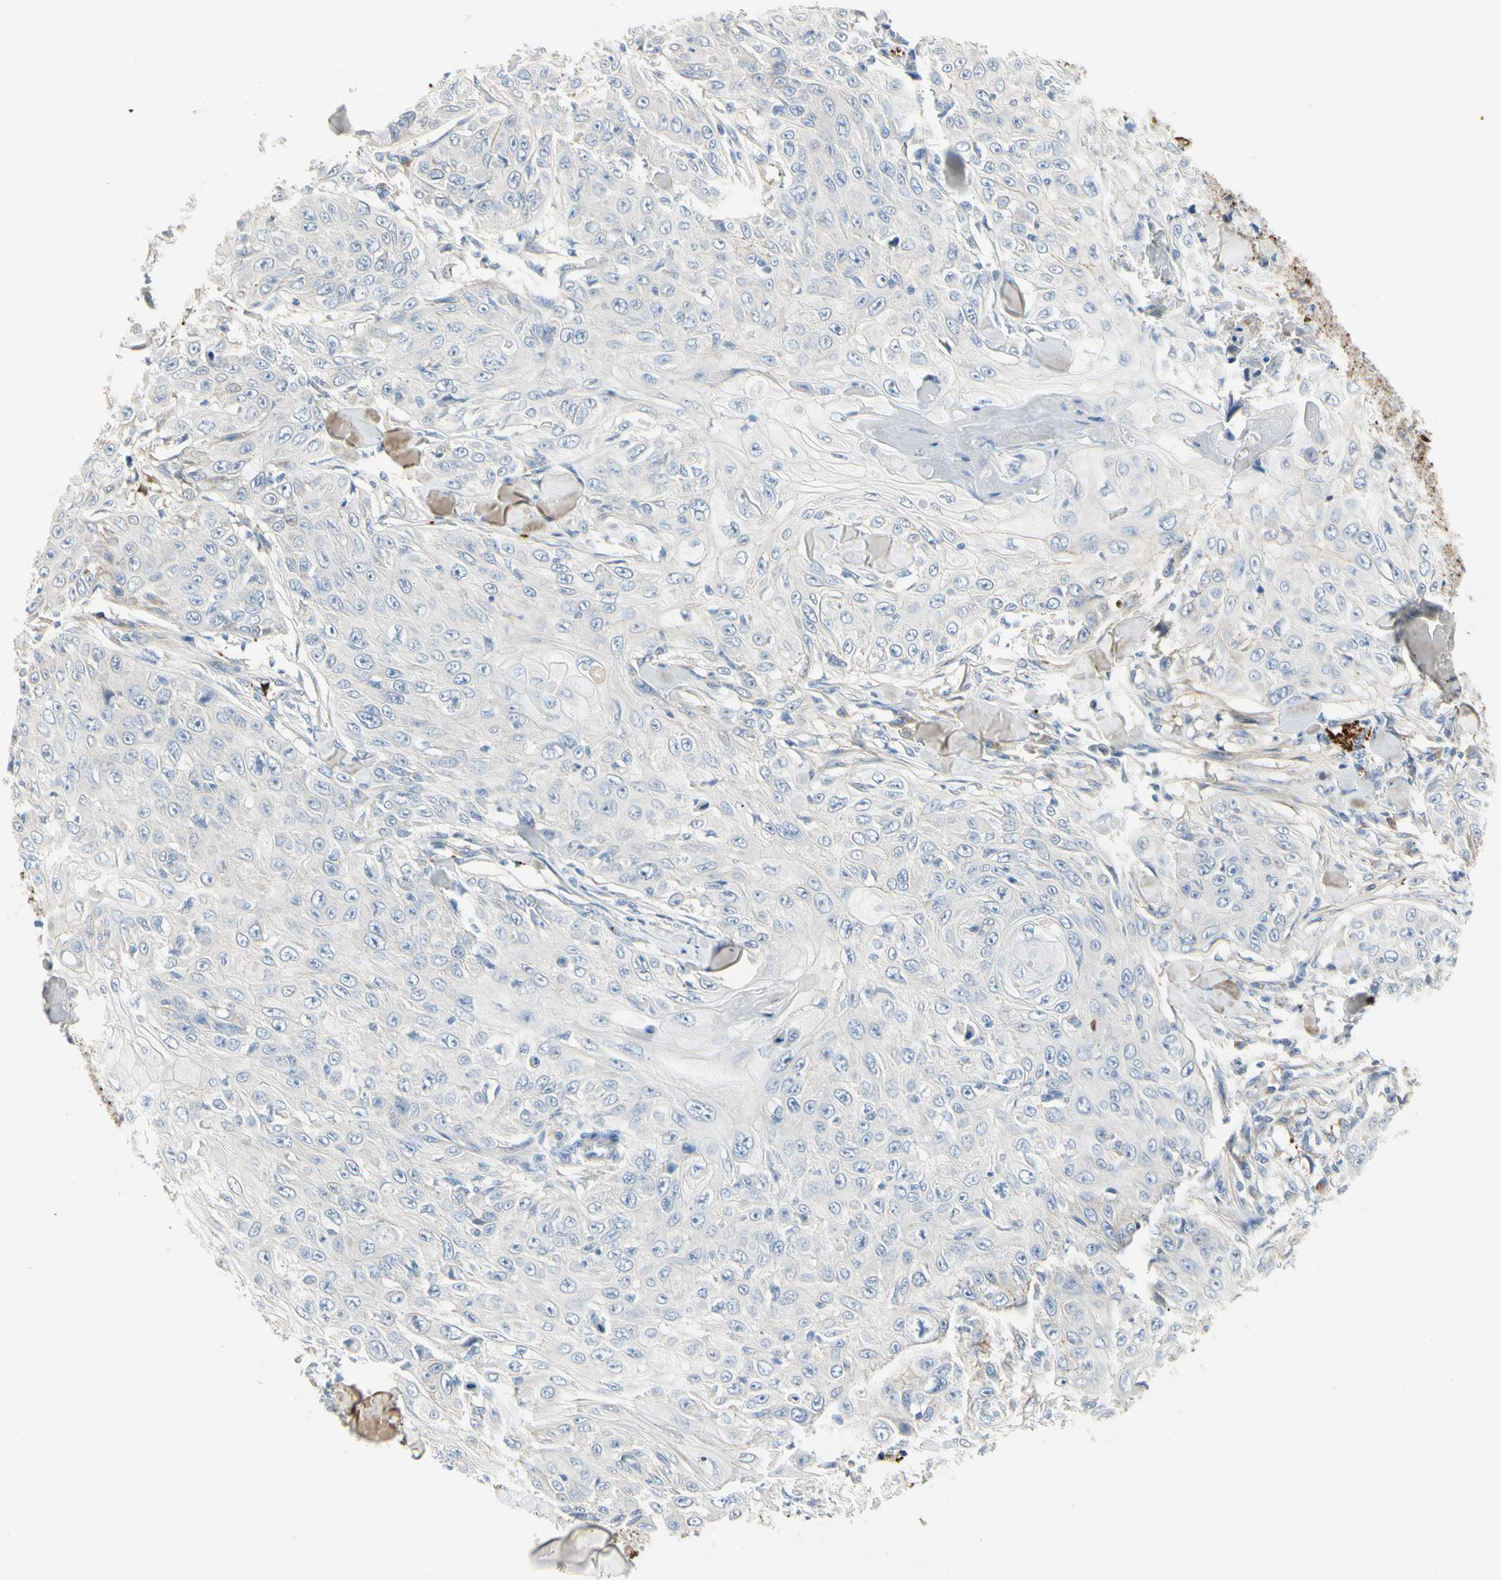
{"staining": {"intensity": "negative", "quantity": "none", "location": "none"}, "tissue": "skin cancer", "cell_type": "Tumor cells", "image_type": "cancer", "snomed": [{"axis": "morphology", "description": "Squamous cell carcinoma, NOS"}, {"axis": "topography", "description": "Skin"}], "caption": "IHC micrograph of human skin cancer stained for a protein (brown), which exhibits no positivity in tumor cells. (IHC, brightfield microscopy, high magnification).", "gene": "FGB", "patient": {"sex": "male", "age": 86}}